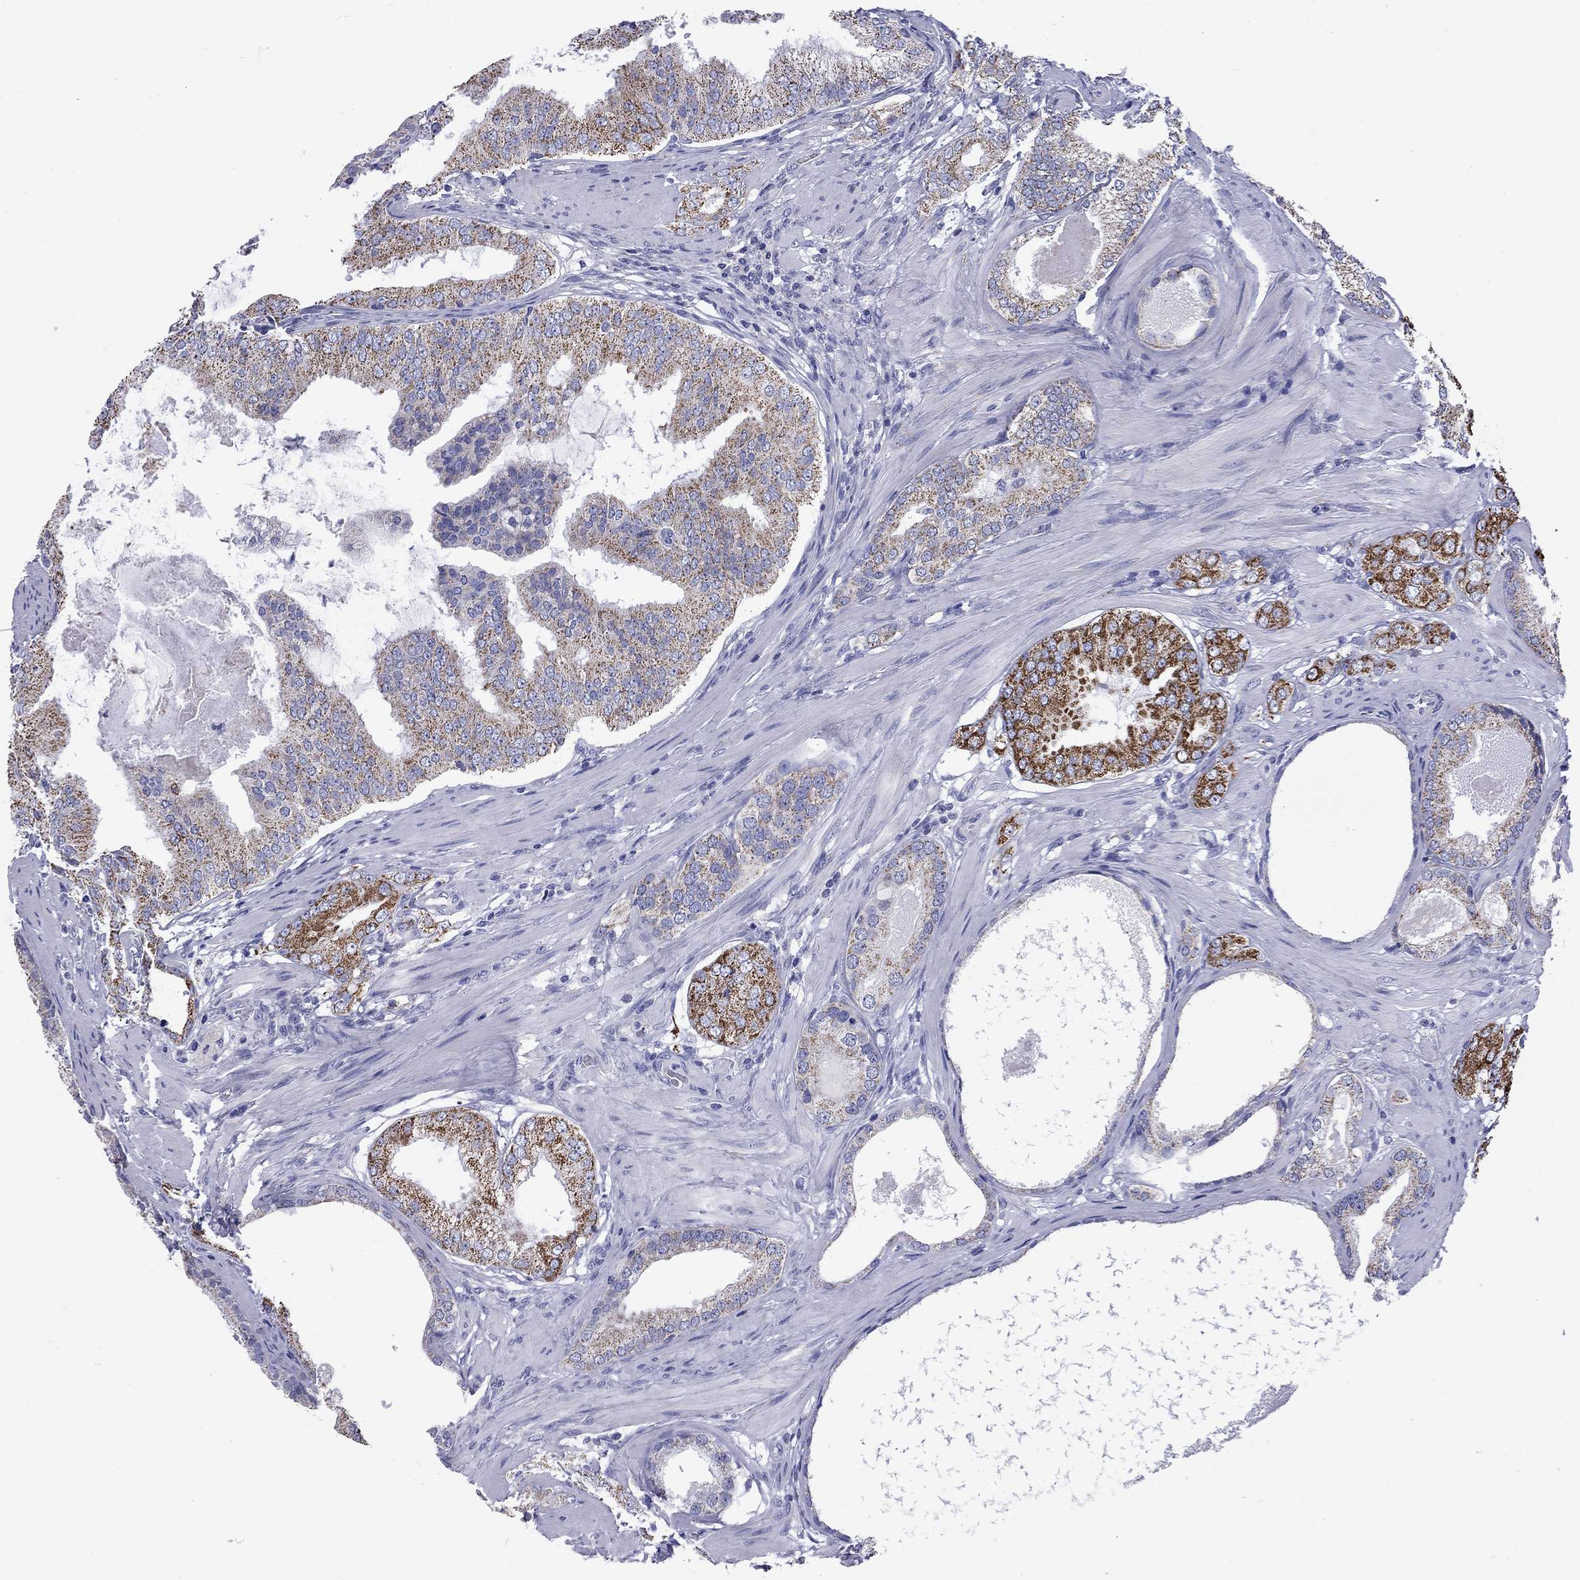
{"staining": {"intensity": "moderate", "quantity": "25%-75%", "location": "cytoplasmic/membranous"}, "tissue": "prostate cancer", "cell_type": "Tumor cells", "image_type": "cancer", "snomed": [{"axis": "morphology", "description": "Adenocarcinoma, High grade"}, {"axis": "topography", "description": "Prostate and seminal vesicle, NOS"}], "caption": "Approximately 25%-75% of tumor cells in adenocarcinoma (high-grade) (prostate) demonstrate moderate cytoplasmic/membranous protein staining as visualized by brown immunohistochemical staining.", "gene": "ACADSB", "patient": {"sex": "male", "age": 62}}